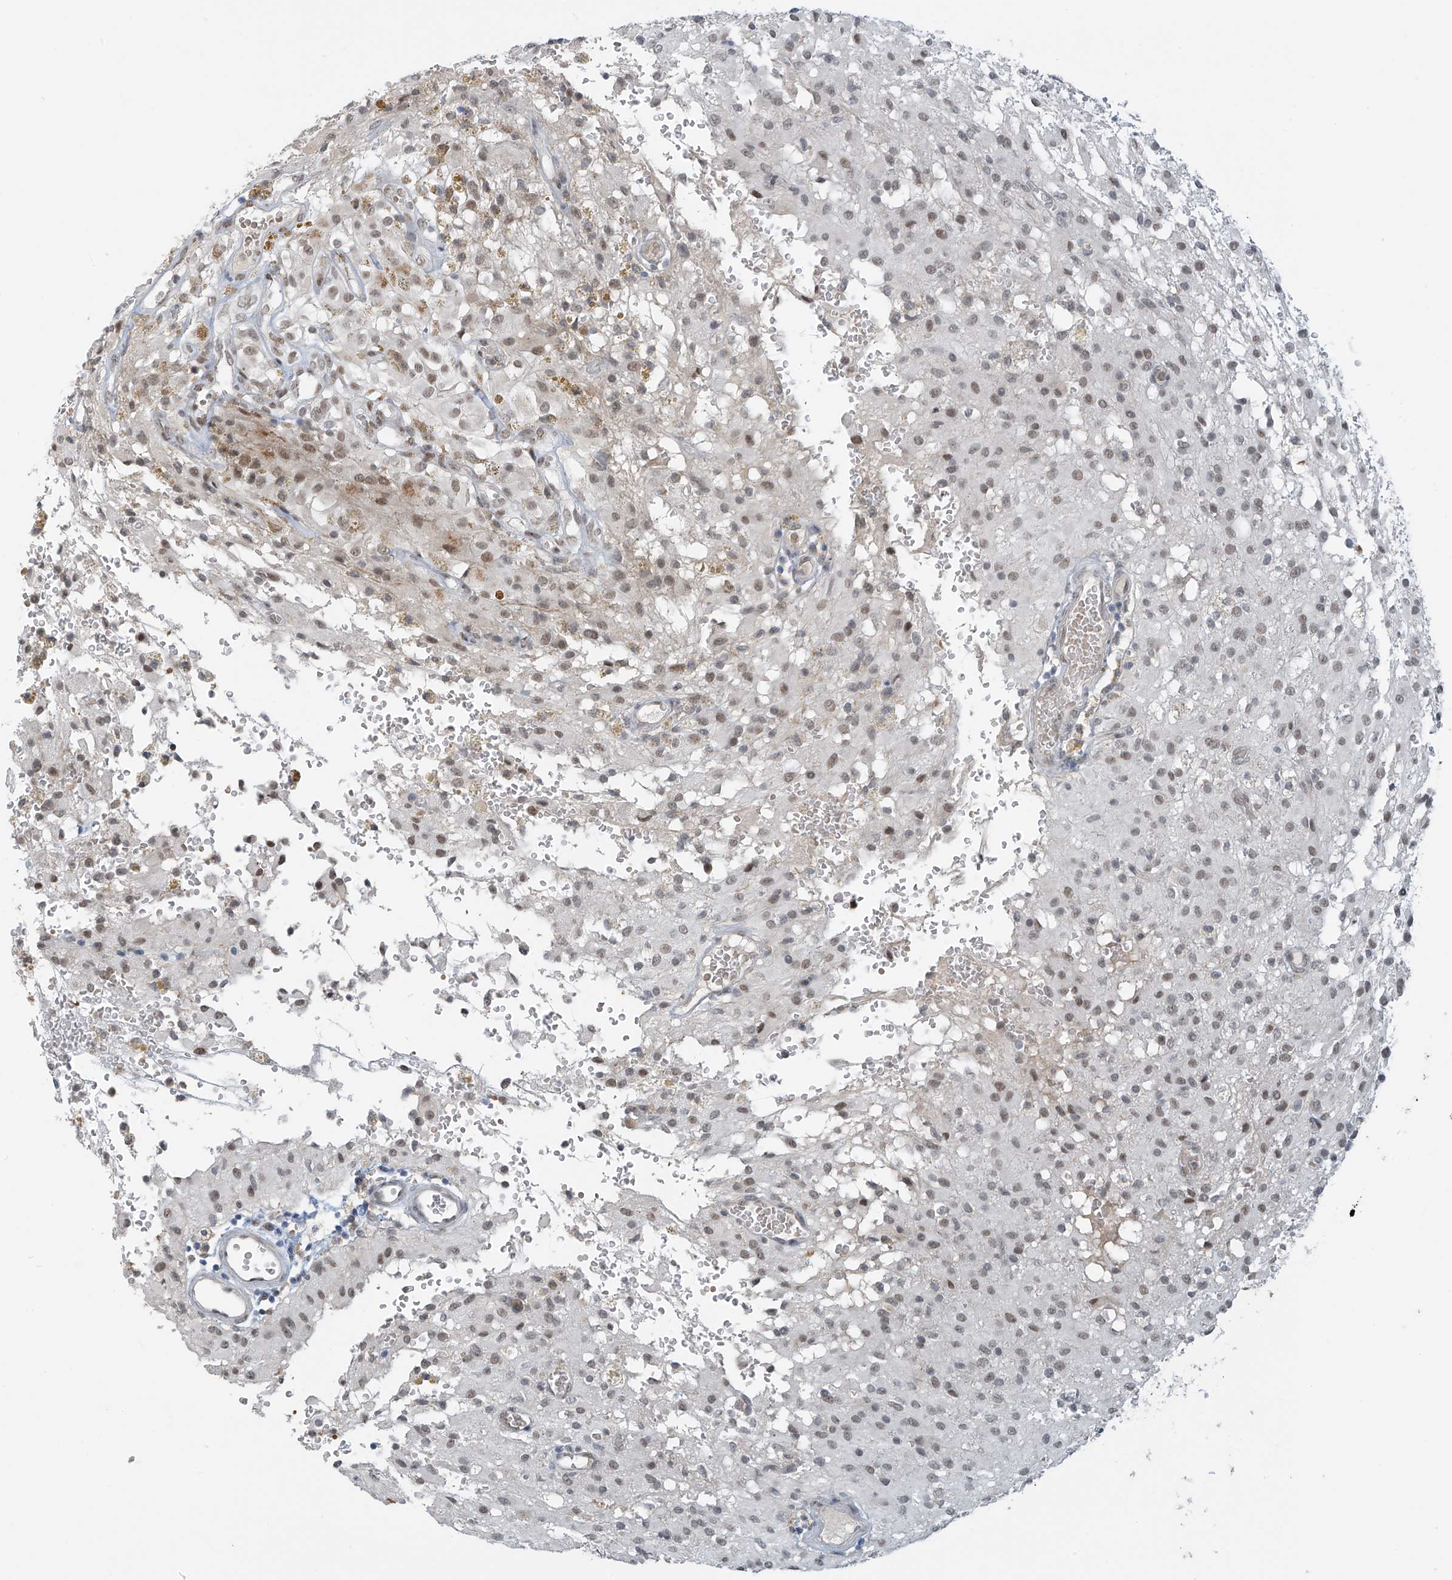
{"staining": {"intensity": "moderate", "quantity": ">75%", "location": "nuclear"}, "tissue": "glioma", "cell_type": "Tumor cells", "image_type": "cancer", "snomed": [{"axis": "morphology", "description": "Glioma, malignant, High grade"}, {"axis": "topography", "description": "Brain"}], "caption": "Protein staining demonstrates moderate nuclear staining in approximately >75% of tumor cells in malignant glioma (high-grade).", "gene": "MCM9", "patient": {"sex": "female", "age": 59}}